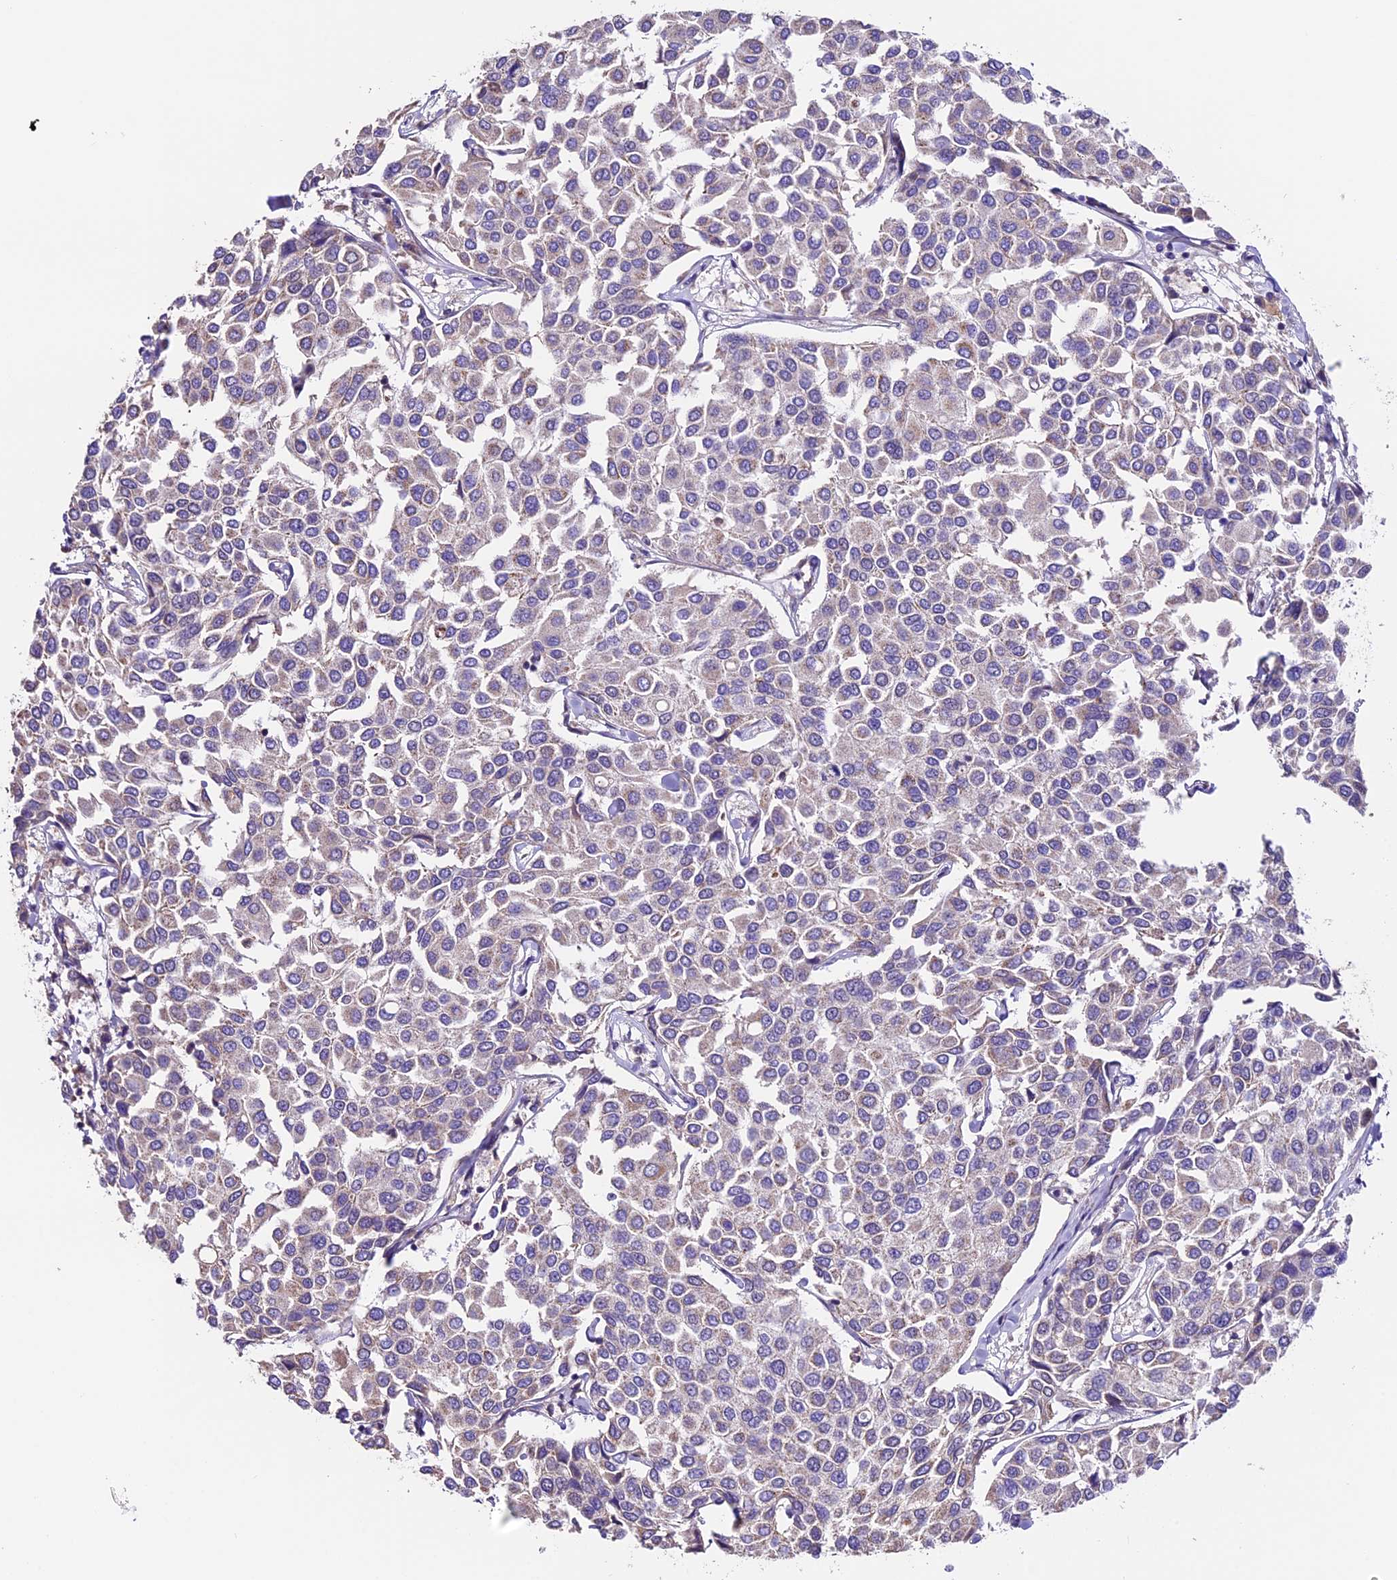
{"staining": {"intensity": "negative", "quantity": "none", "location": "none"}, "tissue": "breast cancer", "cell_type": "Tumor cells", "image_type": "cancer", "snomed": [{"axis": "morphology", "description": "Duct carcinoma"}, {"axis": "topography", "description": "Breast"}], "caption": "Breast cancer (infiltrating ductal carcinoma) was stained to show a protein in brown. There is no significant expression in tumor cells.", "gene": "DDX28", "patient": {"sex": "female", "age": 55}}